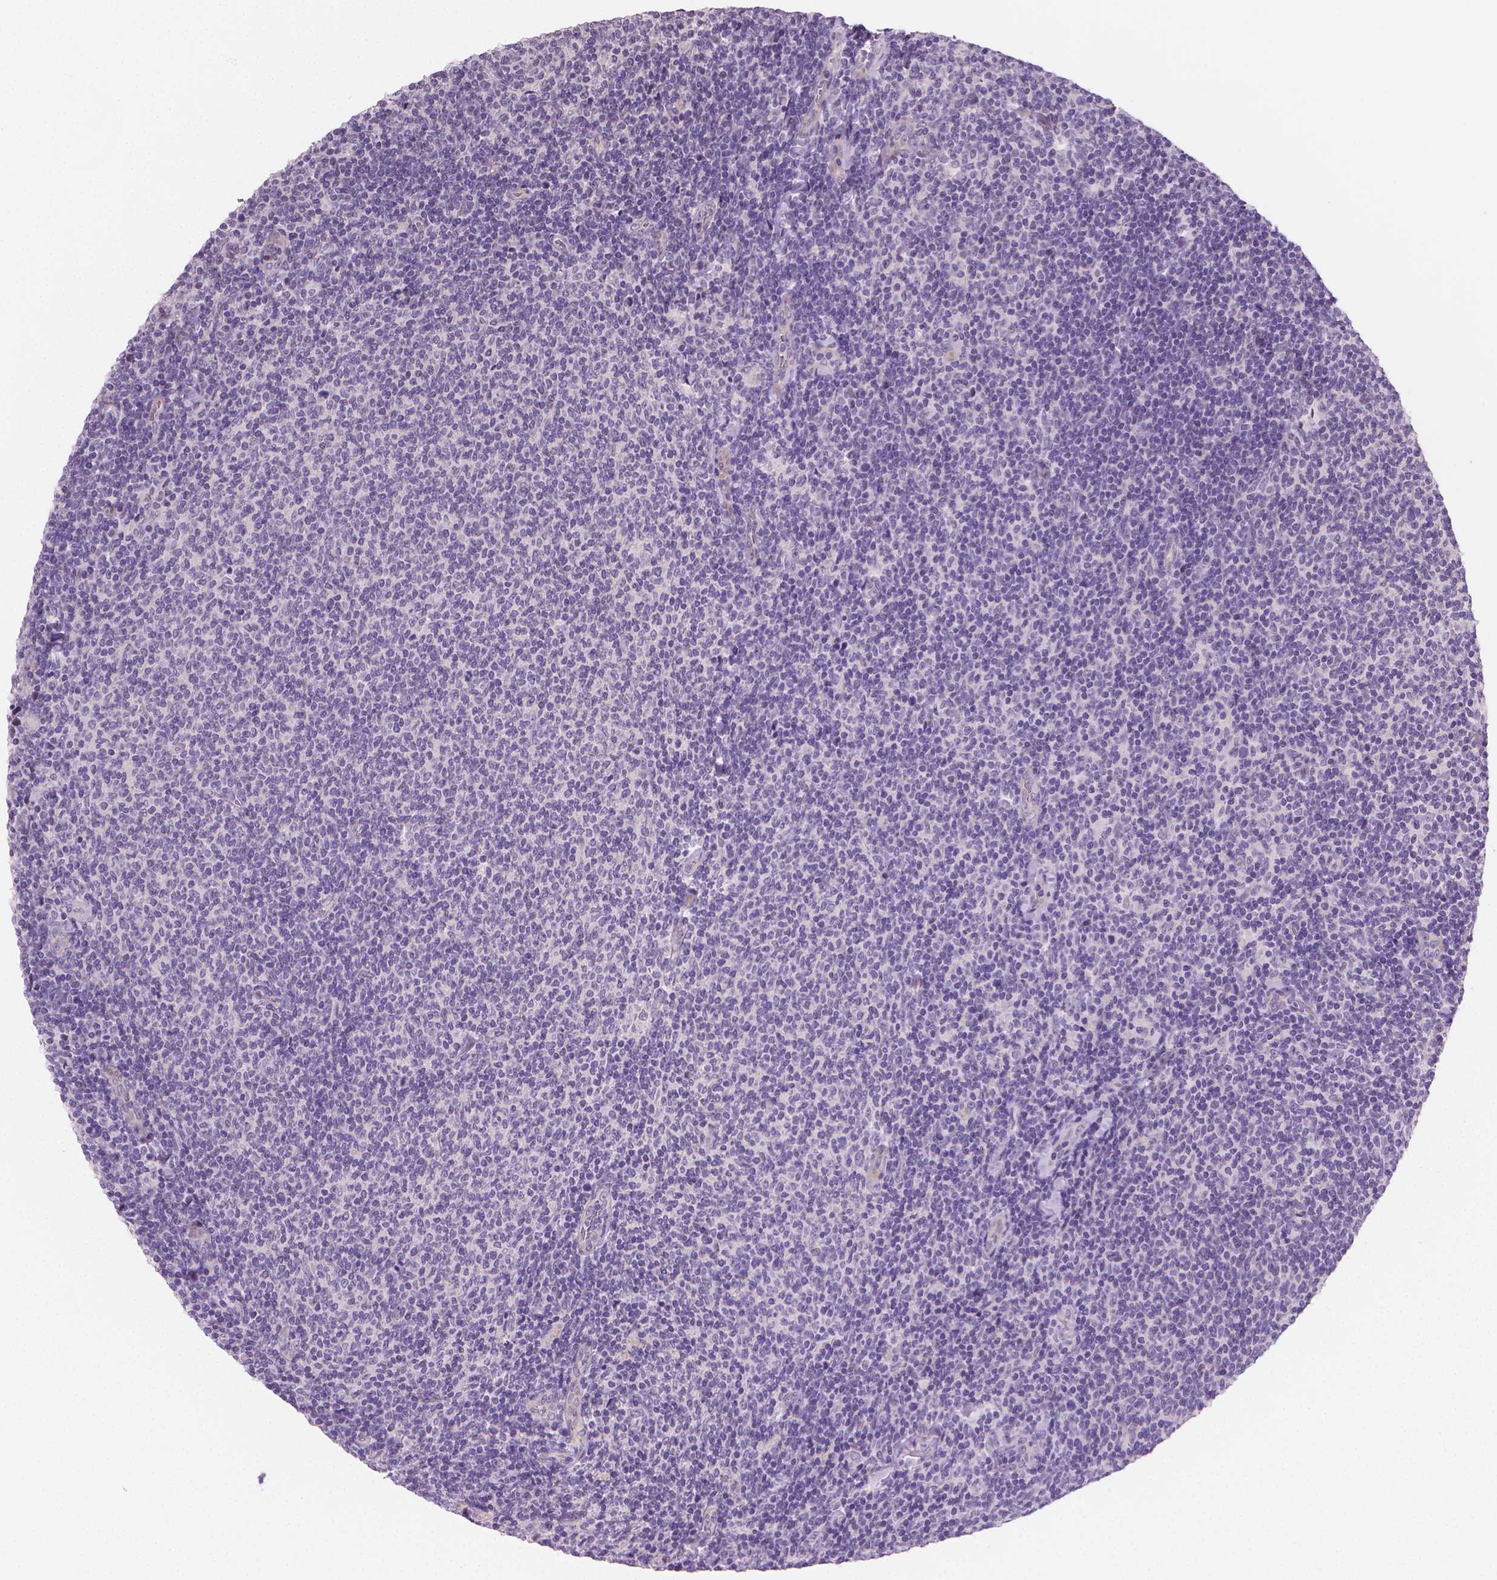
{"staining": {"intensity": "negative", "quantity": "none", "location": "none"}, "tissue": "lymphoma", "cell_type": "Tumor cells", "image_type": "cancer", "snomed": [{"axis": "morphology", "description": "Malignant lymphoma, non-Hodgkin's type, Low grade"}, {"axis": "topography", "description": "Lymph node"}], "caption": "The photomicrograph reveals no significant expression in tumor cells of lymphoma.", "gene": "CLXN", "patient": {"sex": "male", "age": 52}}